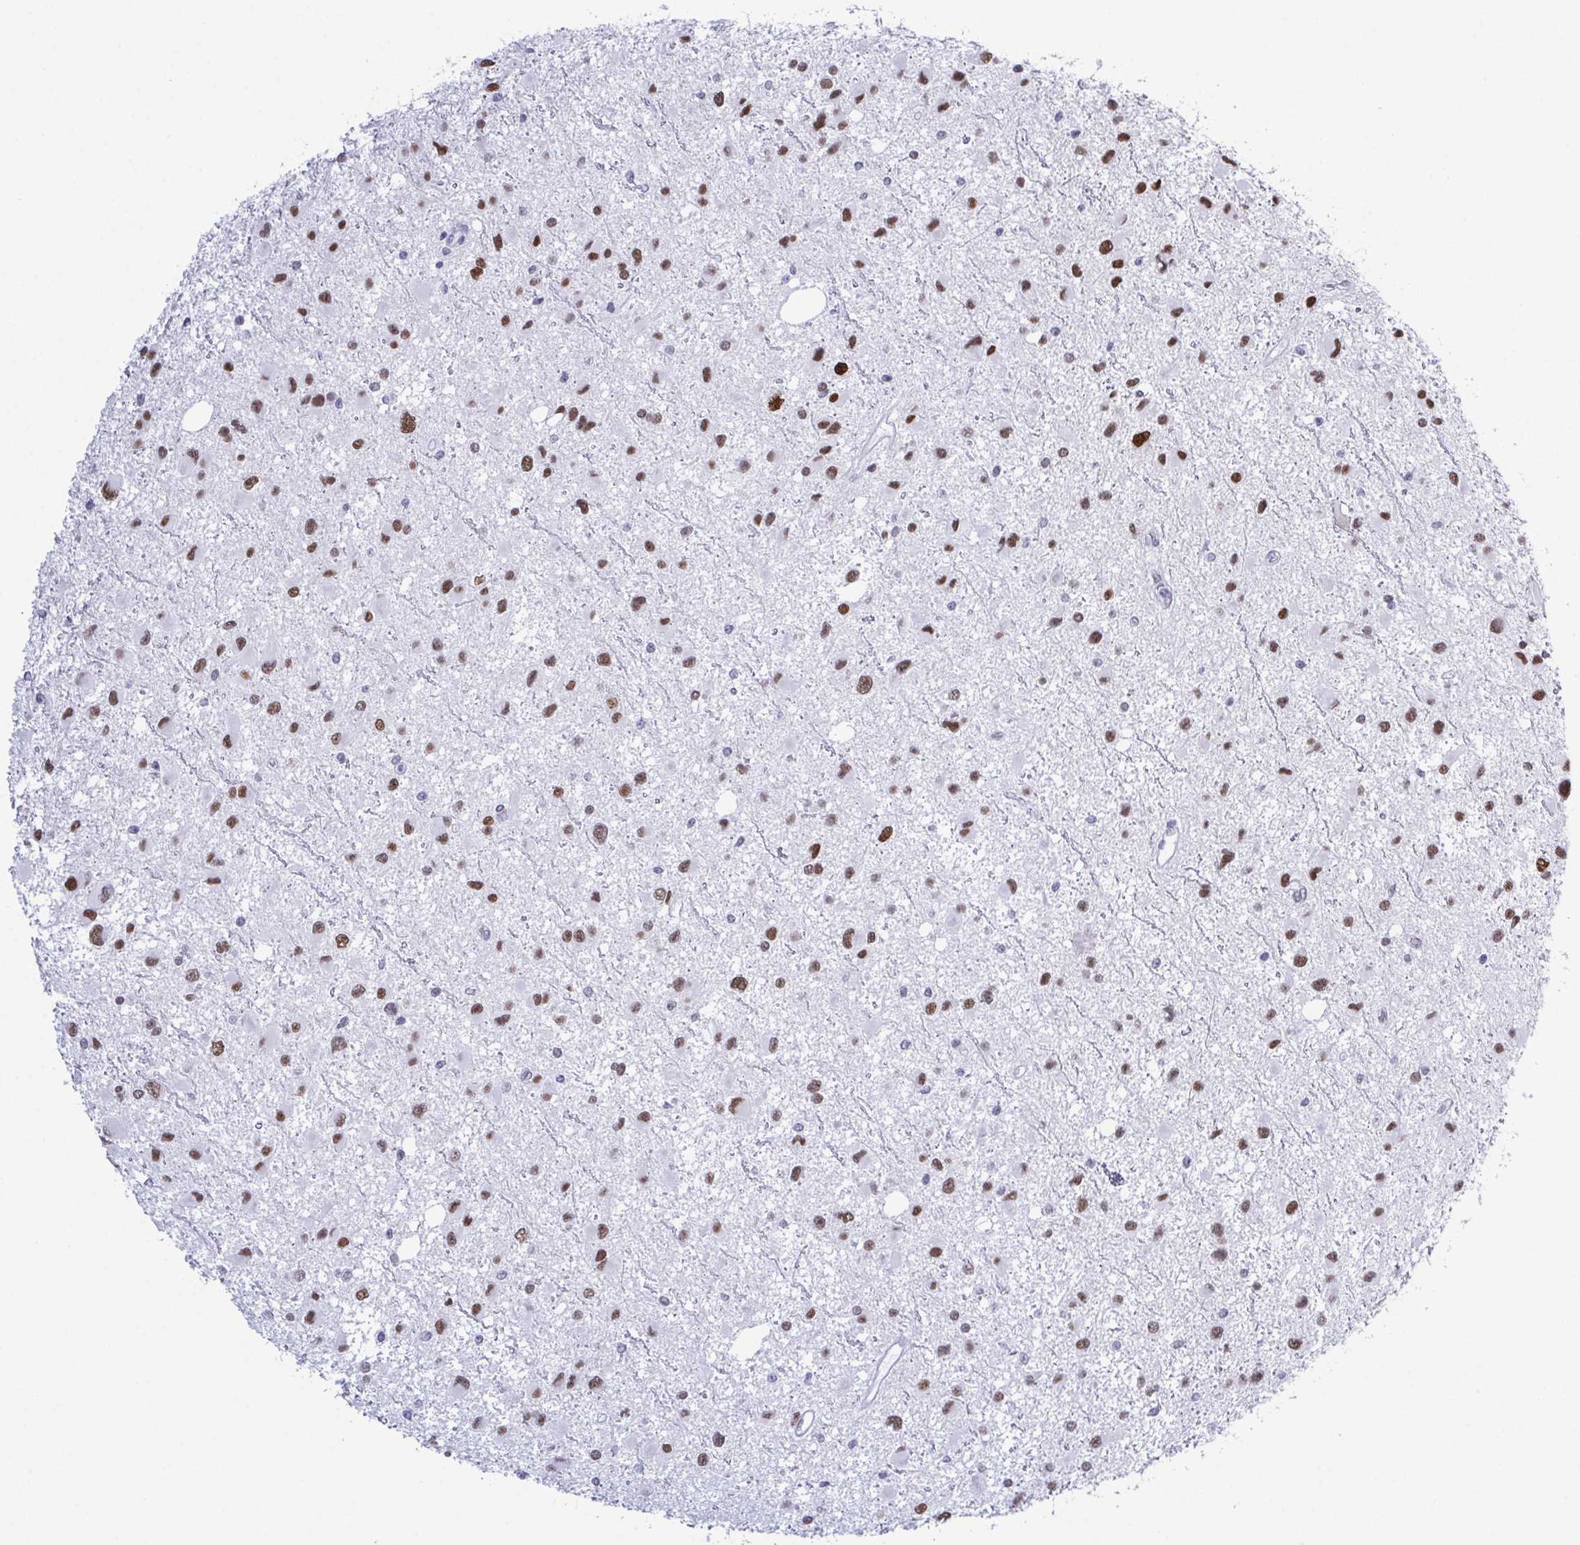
{"staining": {"intensity": "moderate", "quantity": ">75%", "location": "nuclear"}, "tissue": "glioma", "cell_type": "Tumor cells", "image_type": "cancer", "snomed": [{"axis": "morphology", "description": "Glioma, malignant, Low grade"}, {"axis": "topography", "description": "Brain"}], "caption": "Approximately >75% of tumor cells in human glioma display moderate nuclear protein positivity as visualized by brown immunohistochemical staining.", "gene": "SUGP2", "patient": {"sex": "female", "age": 32}}